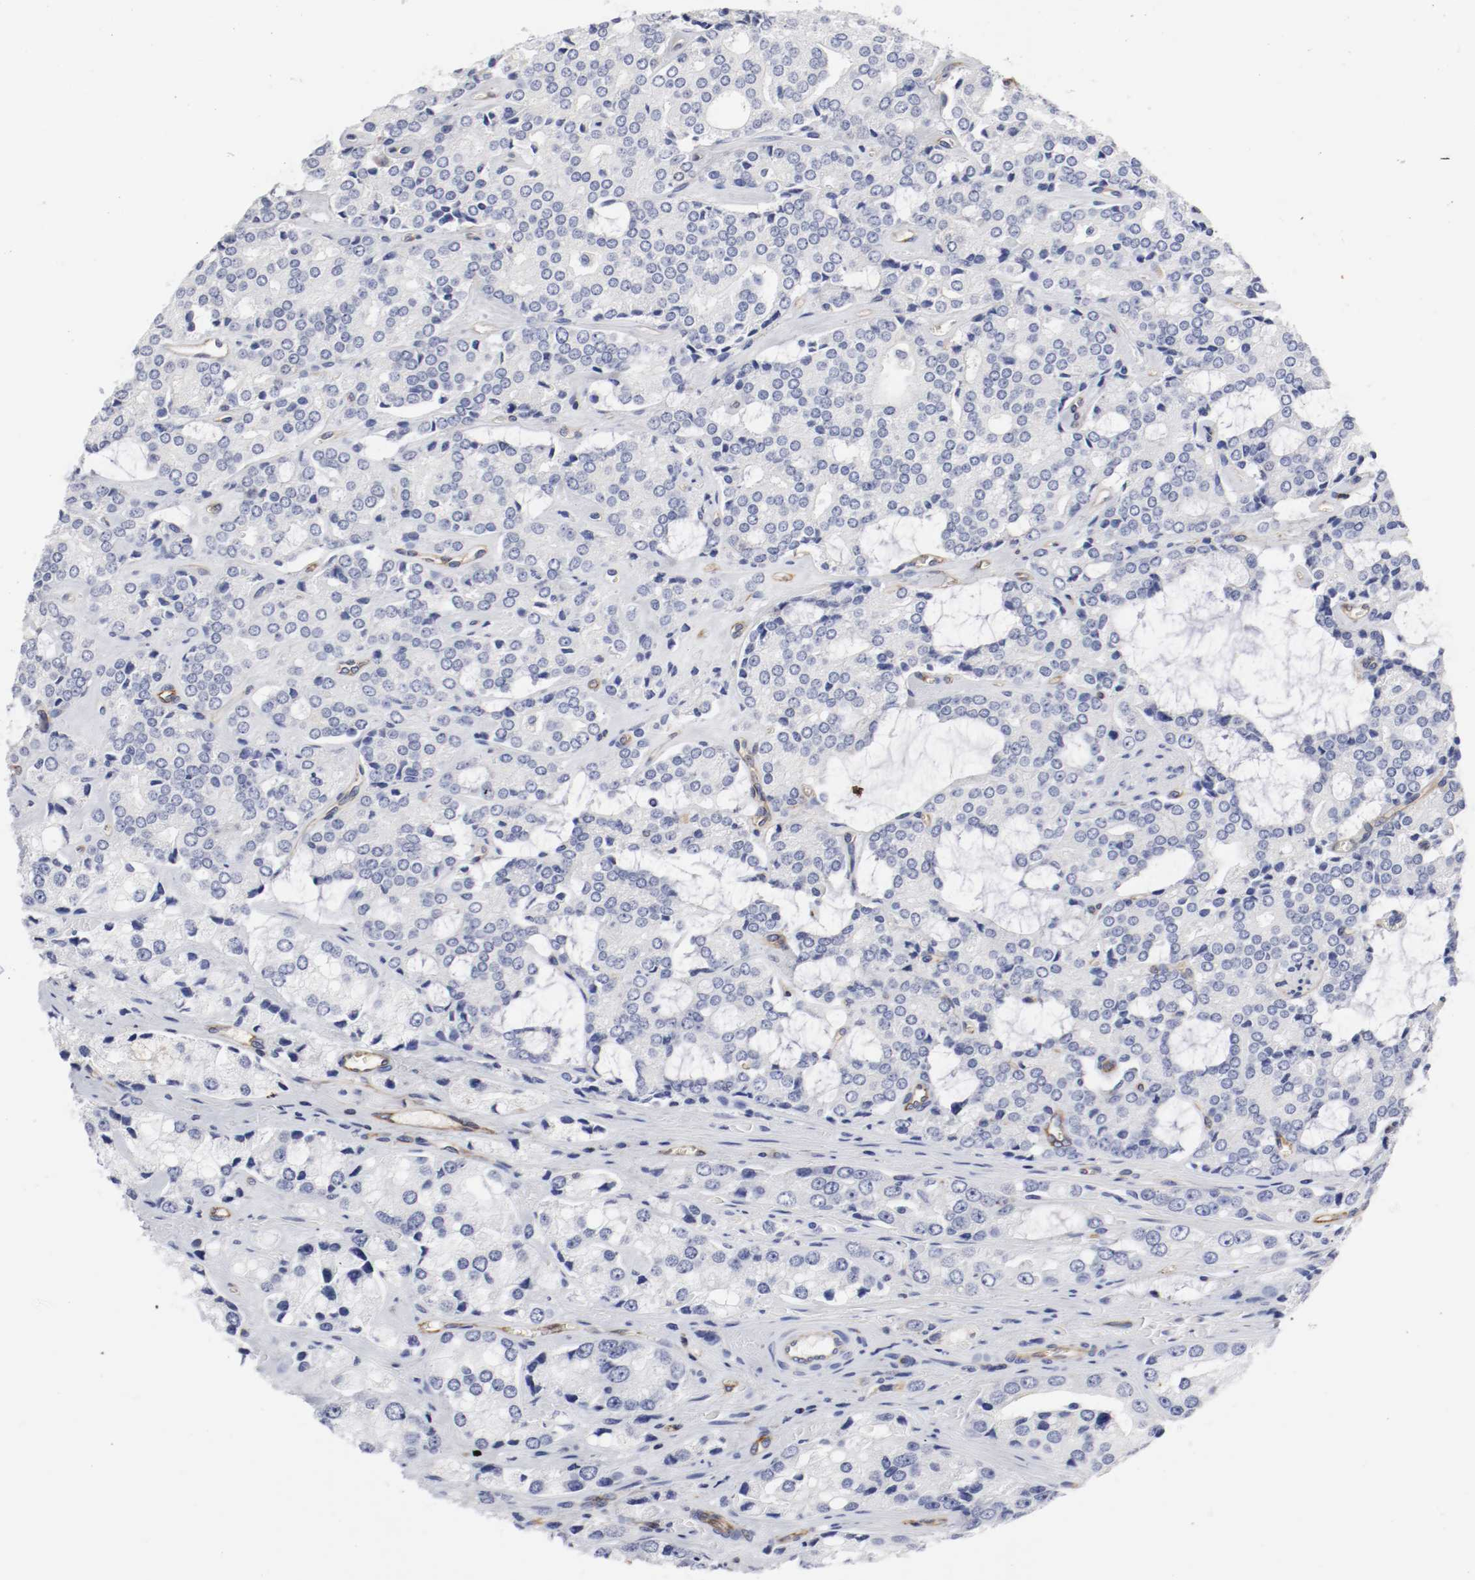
{"staining": {"intensity": "negative", "quantity": "none", "location": "none"}, "tissue": "prostate cancer", "cell_type": "Tumor cells", "image_type": "cancer", "snomed": [{"axis": "morphology", "description": "Adenocarcinoma, High grade"}, {"axis": "topography", "description": "Prostate"}], "caption": "This micrograph is of prostate cancer (high-grade adenocarcinoma) stained with immunohistochemistry to label a protein in brown with the nuclei are counter-stained blue. There is no expression in tumor cells.", "gene": "IFITM1", "patient": {"sex": "male", "age": 67}}